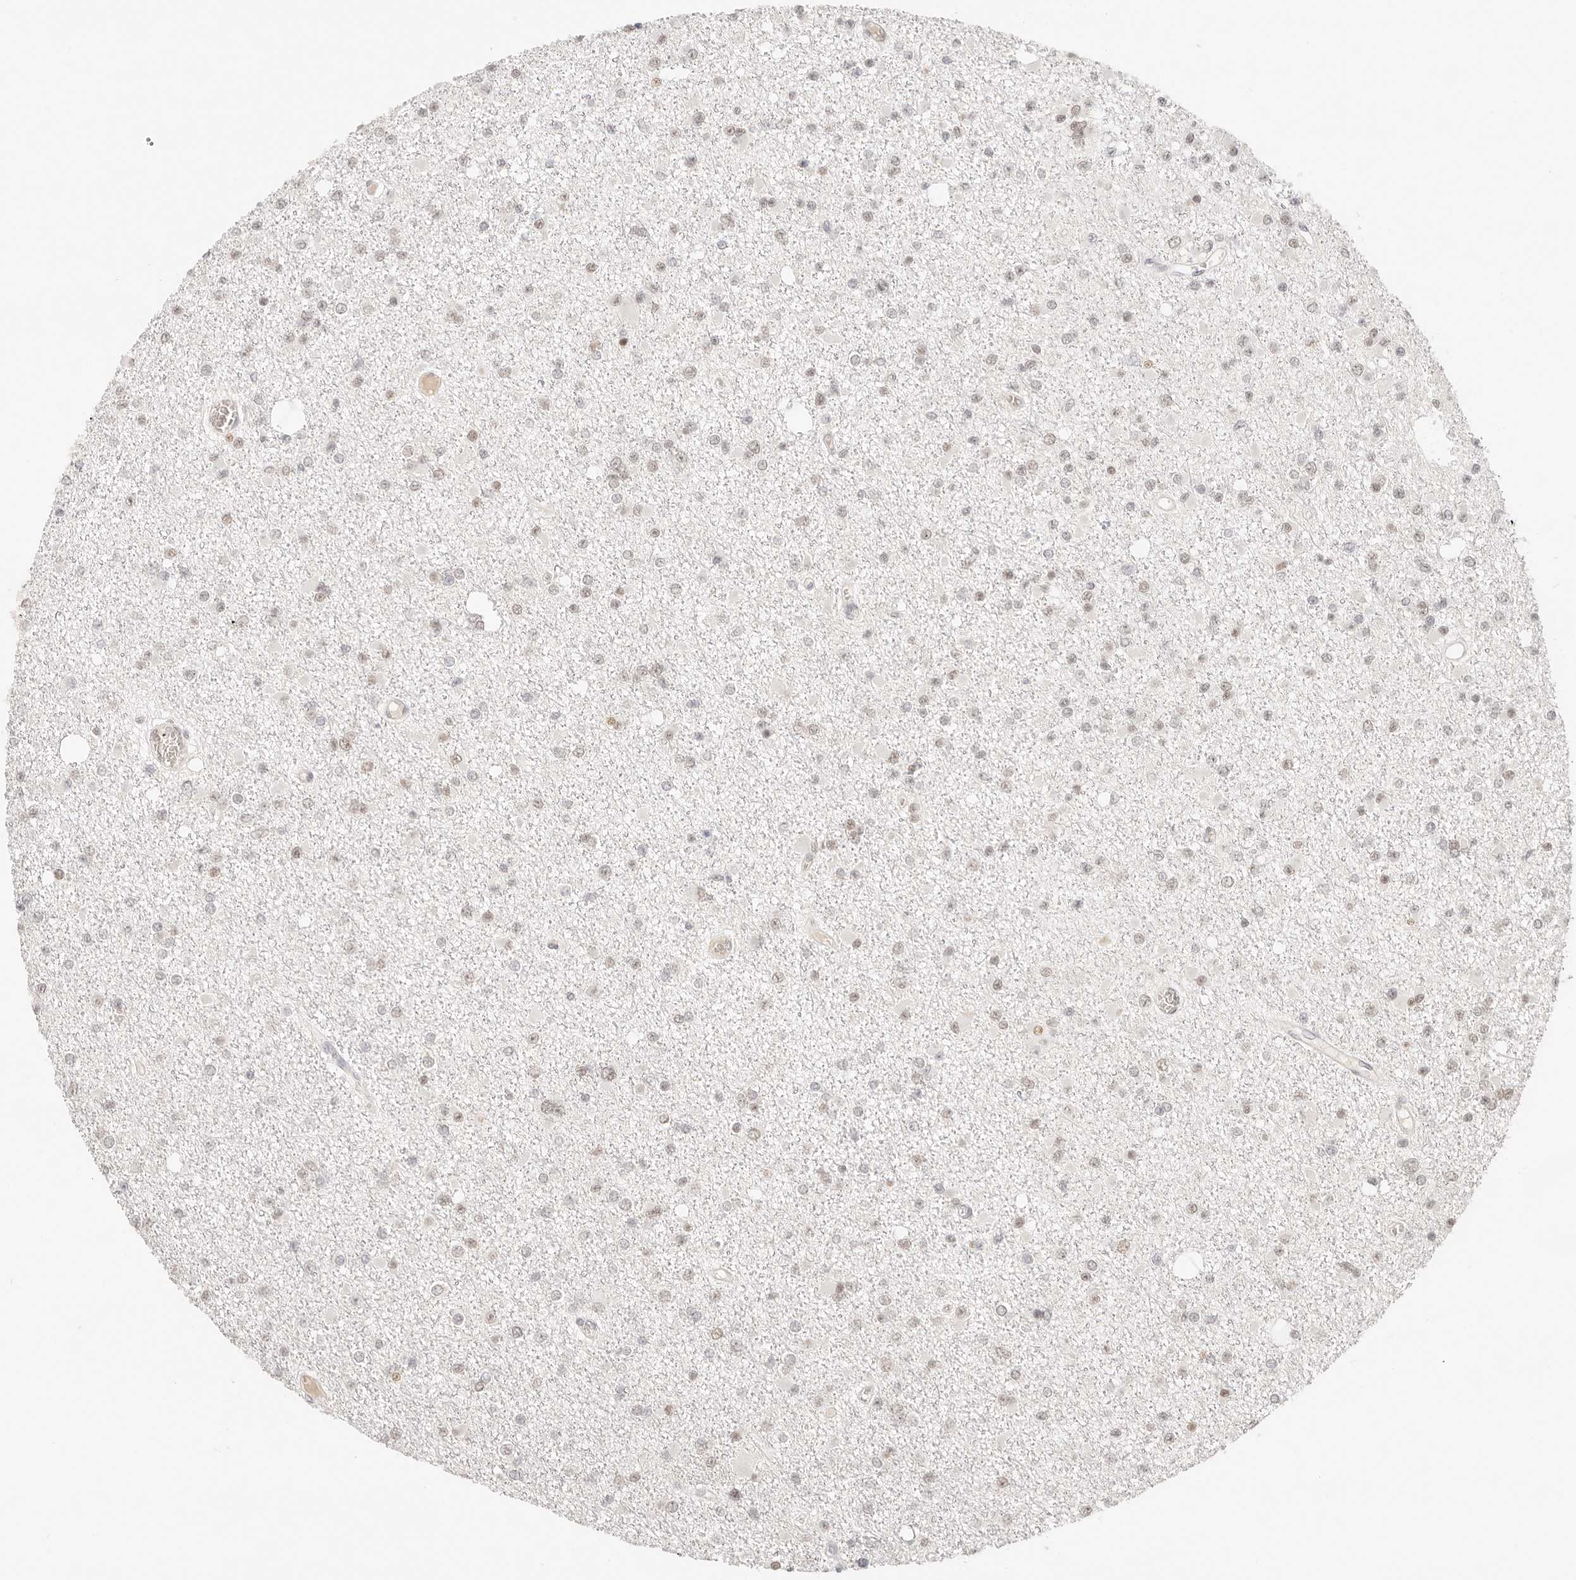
{"staining": {"intensity": "weak", "quantity": "<25%", "location": "nuclear"}, "tissue": "glioma", "cell_type": "Tumor cells", "image_type": "cancer", "snomed": [{"axis": "morphology", "description": "Glioma, malignant, Low grade"}, {"axis": "topography", "description": "Brain"}], "caption": "An immunohistochemistry micrograph of malignant glioma (low-grade) is shown. There is no staining in tumor cells of malignant glioma (low-grade).", "gene": "HOXC5", "patient": {"sex": "female", "age": 22}}